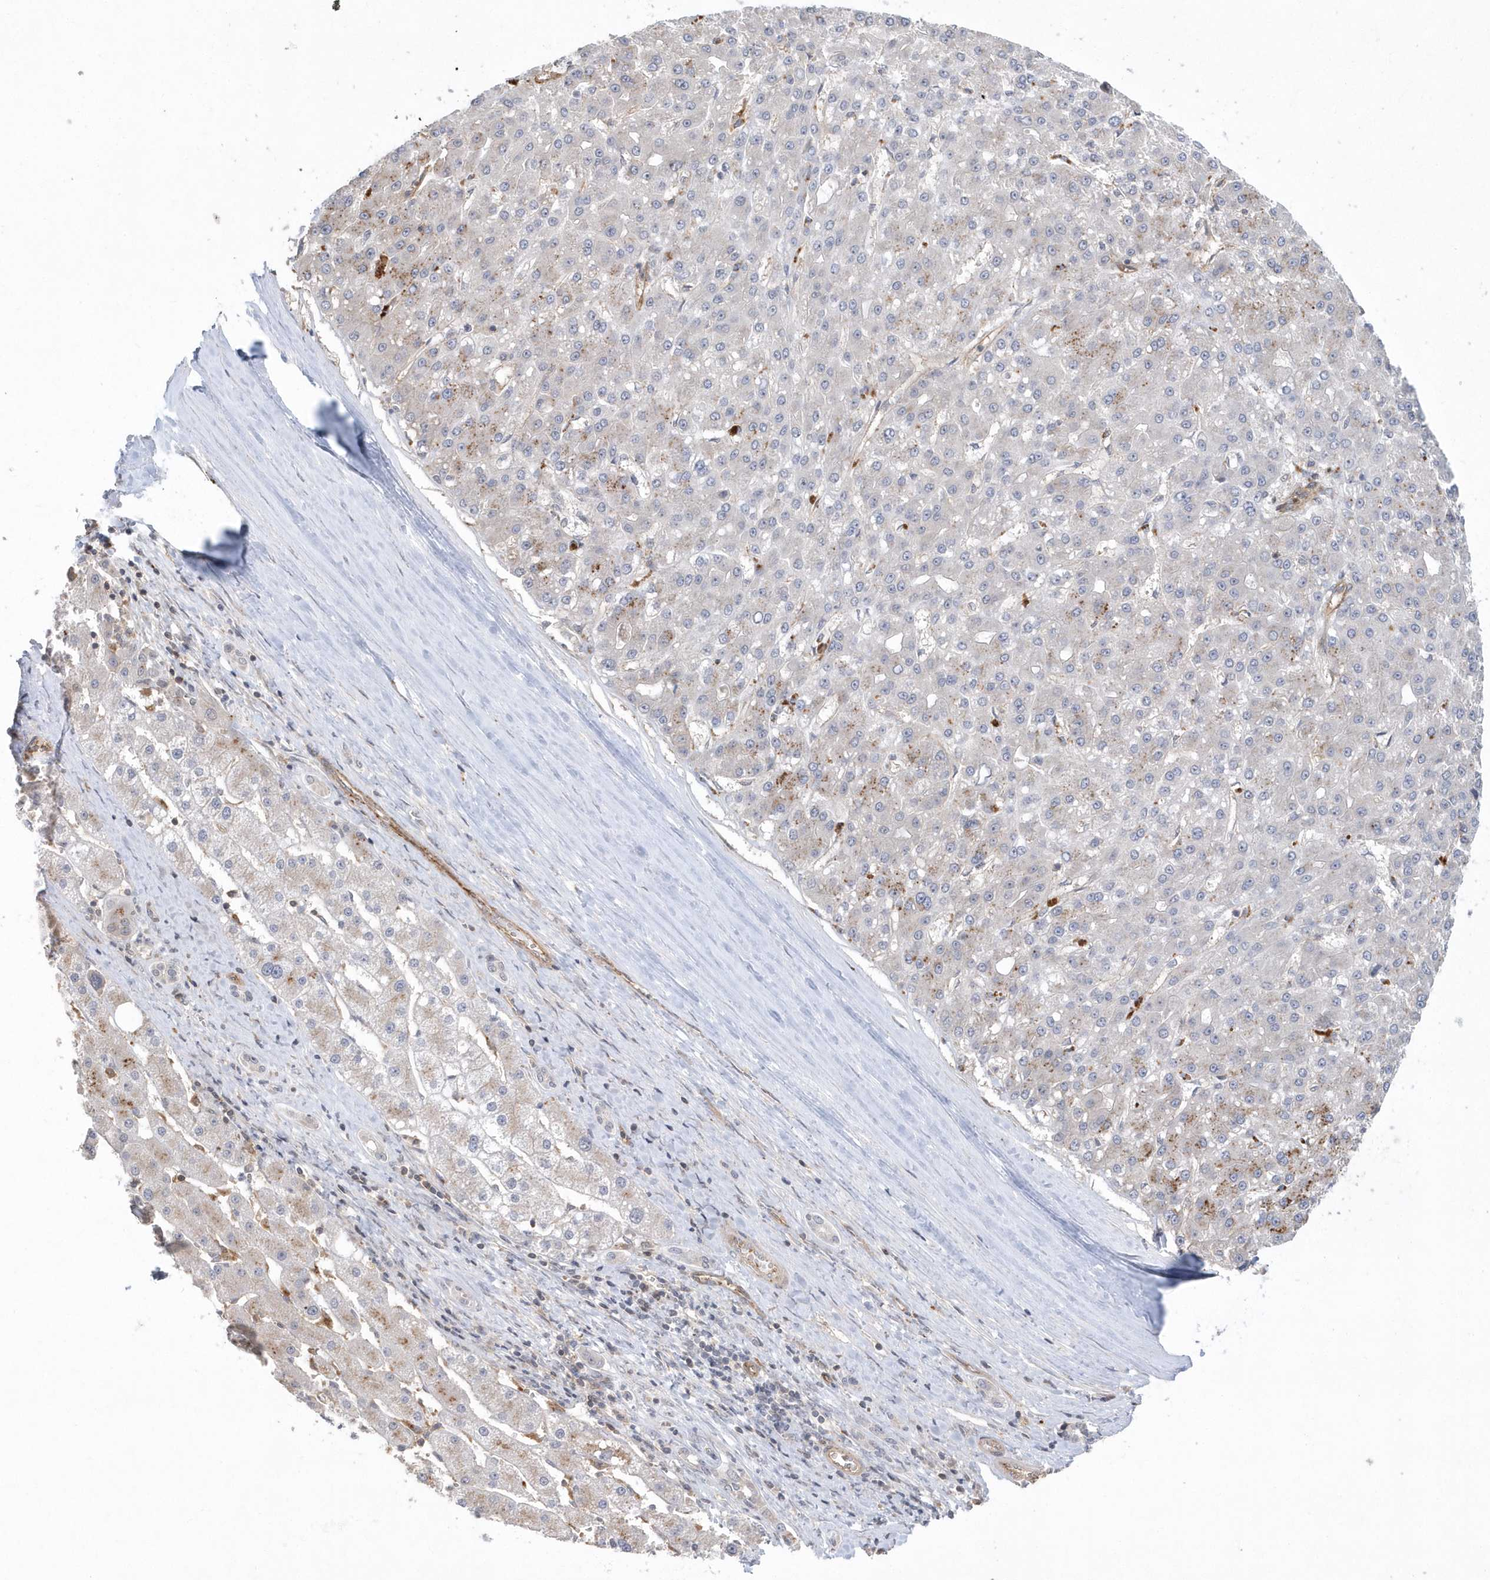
{"staining": {"intensity": "negative", "quantity": "none", "location": "none"}, "tissue": "liver cancer", "cell_type": "Tumor cells", "image_type": "cancer", "snomed": [{"axis": "morphology", "description": "Carcinoma, Hepatocellular, NOS"}, {"axis": "topography", "description": "Liver"}], "caption": "Immunohistochemical staining of human hepatocellular carcinoma (liver) exhibits no significant expression in tumor cells.", "gene": "CRIP3", "patient": {"sex": "male", "age": 67}}